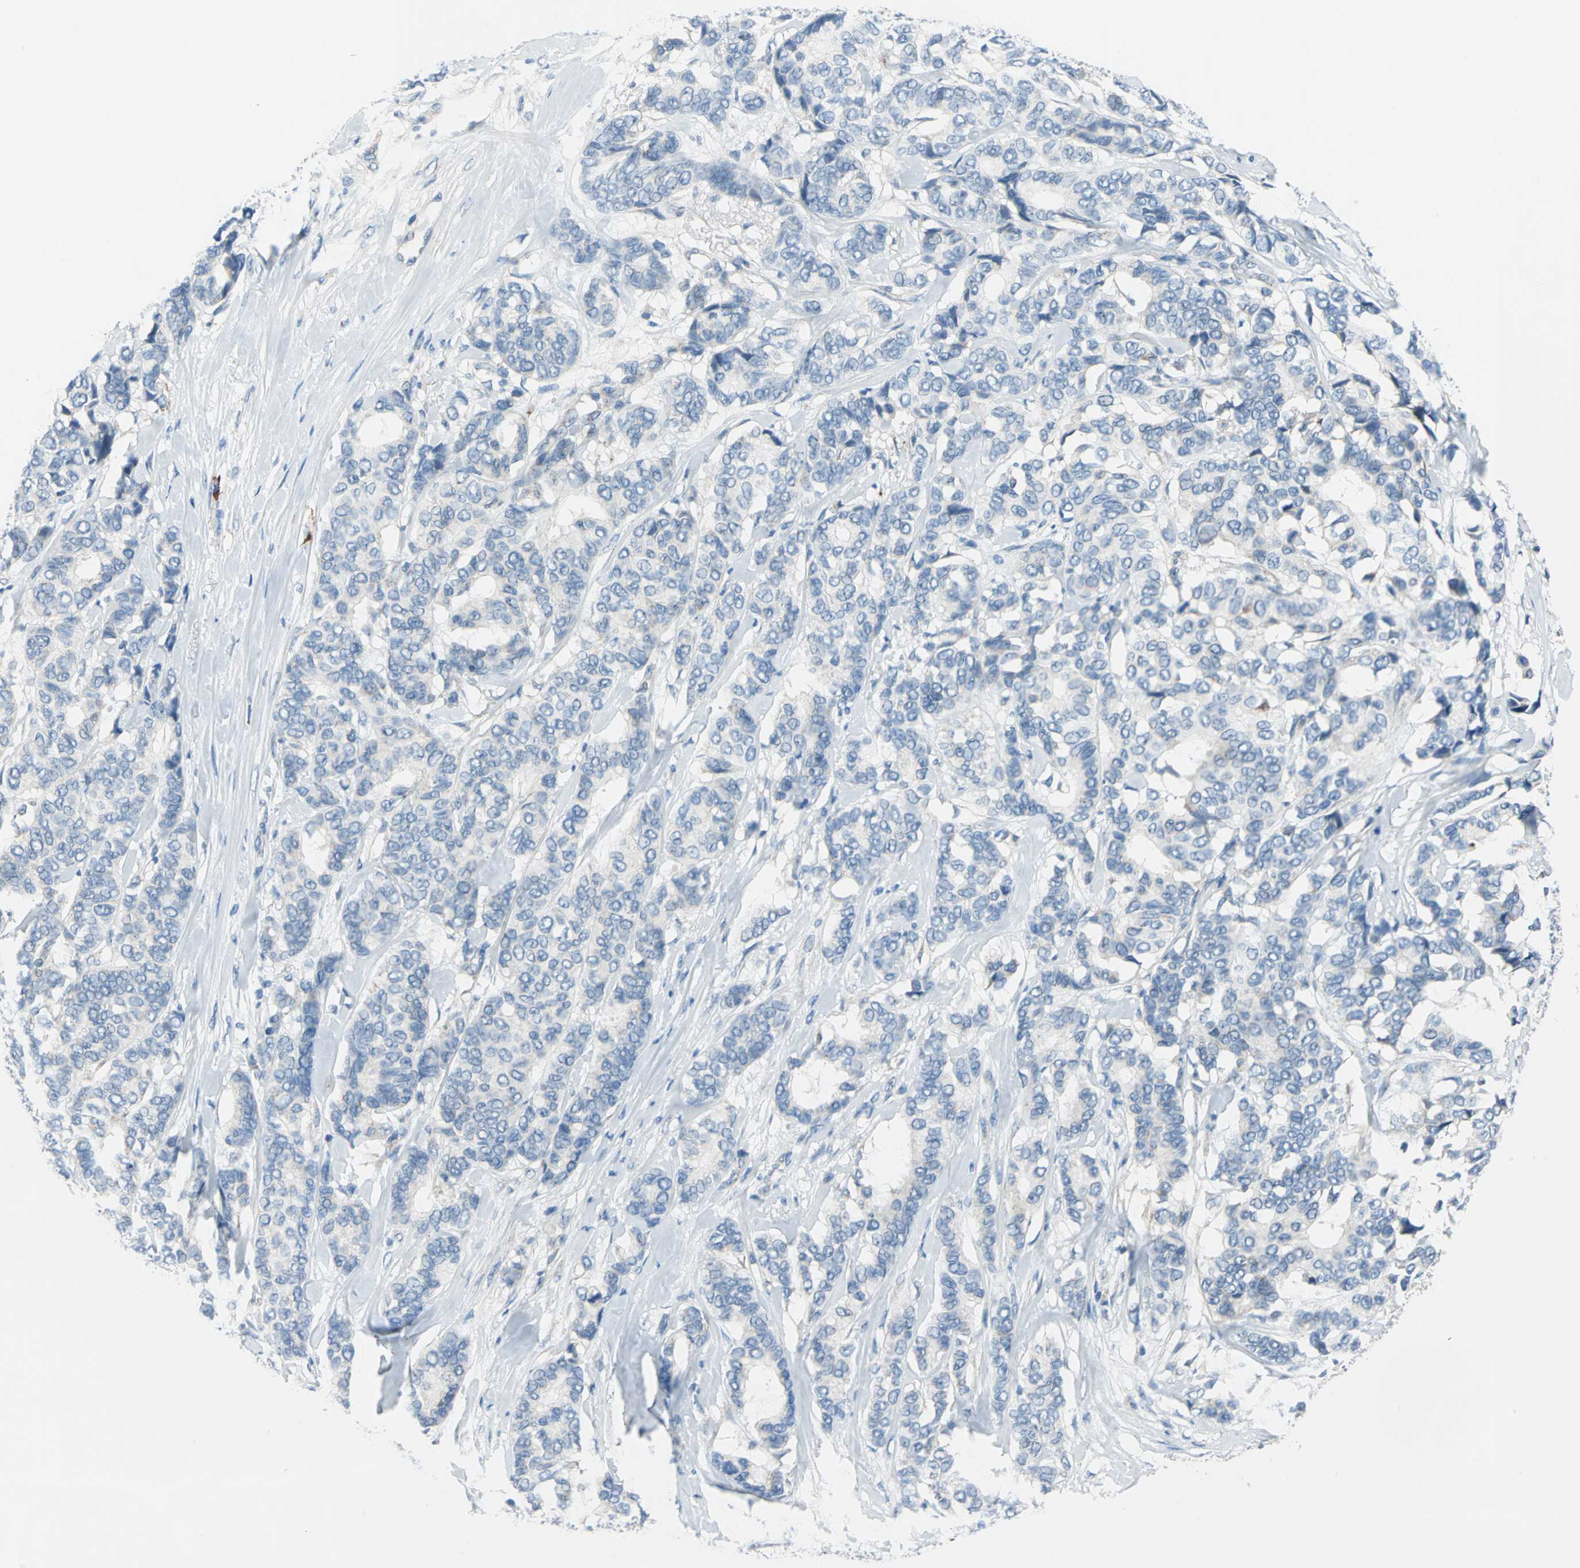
{"staining": {"intensity": "negative", "quantity": "none", "location": "none"}, "tissue": "breast cancer", "cell_type": "Tumor cells", "image_type": "cancer", "snomed": [{"axis": "morphology", "description": "Duct carcinoma"}, {"axis": "topography", "description": "Breast"}], "caption": "Immunohistochemistry (IHC) micrograph of neoplastic tissue: human breast cancer stained with DAB (3,3'-diaminobenzidine) exhibits no significant protein positivity in tumor cells. (DAB immunohistochemistry visualized using brightfield microscopy, high magnification).", "gene": "MUC4", "patient": {"sex": "female", "age": 87}}